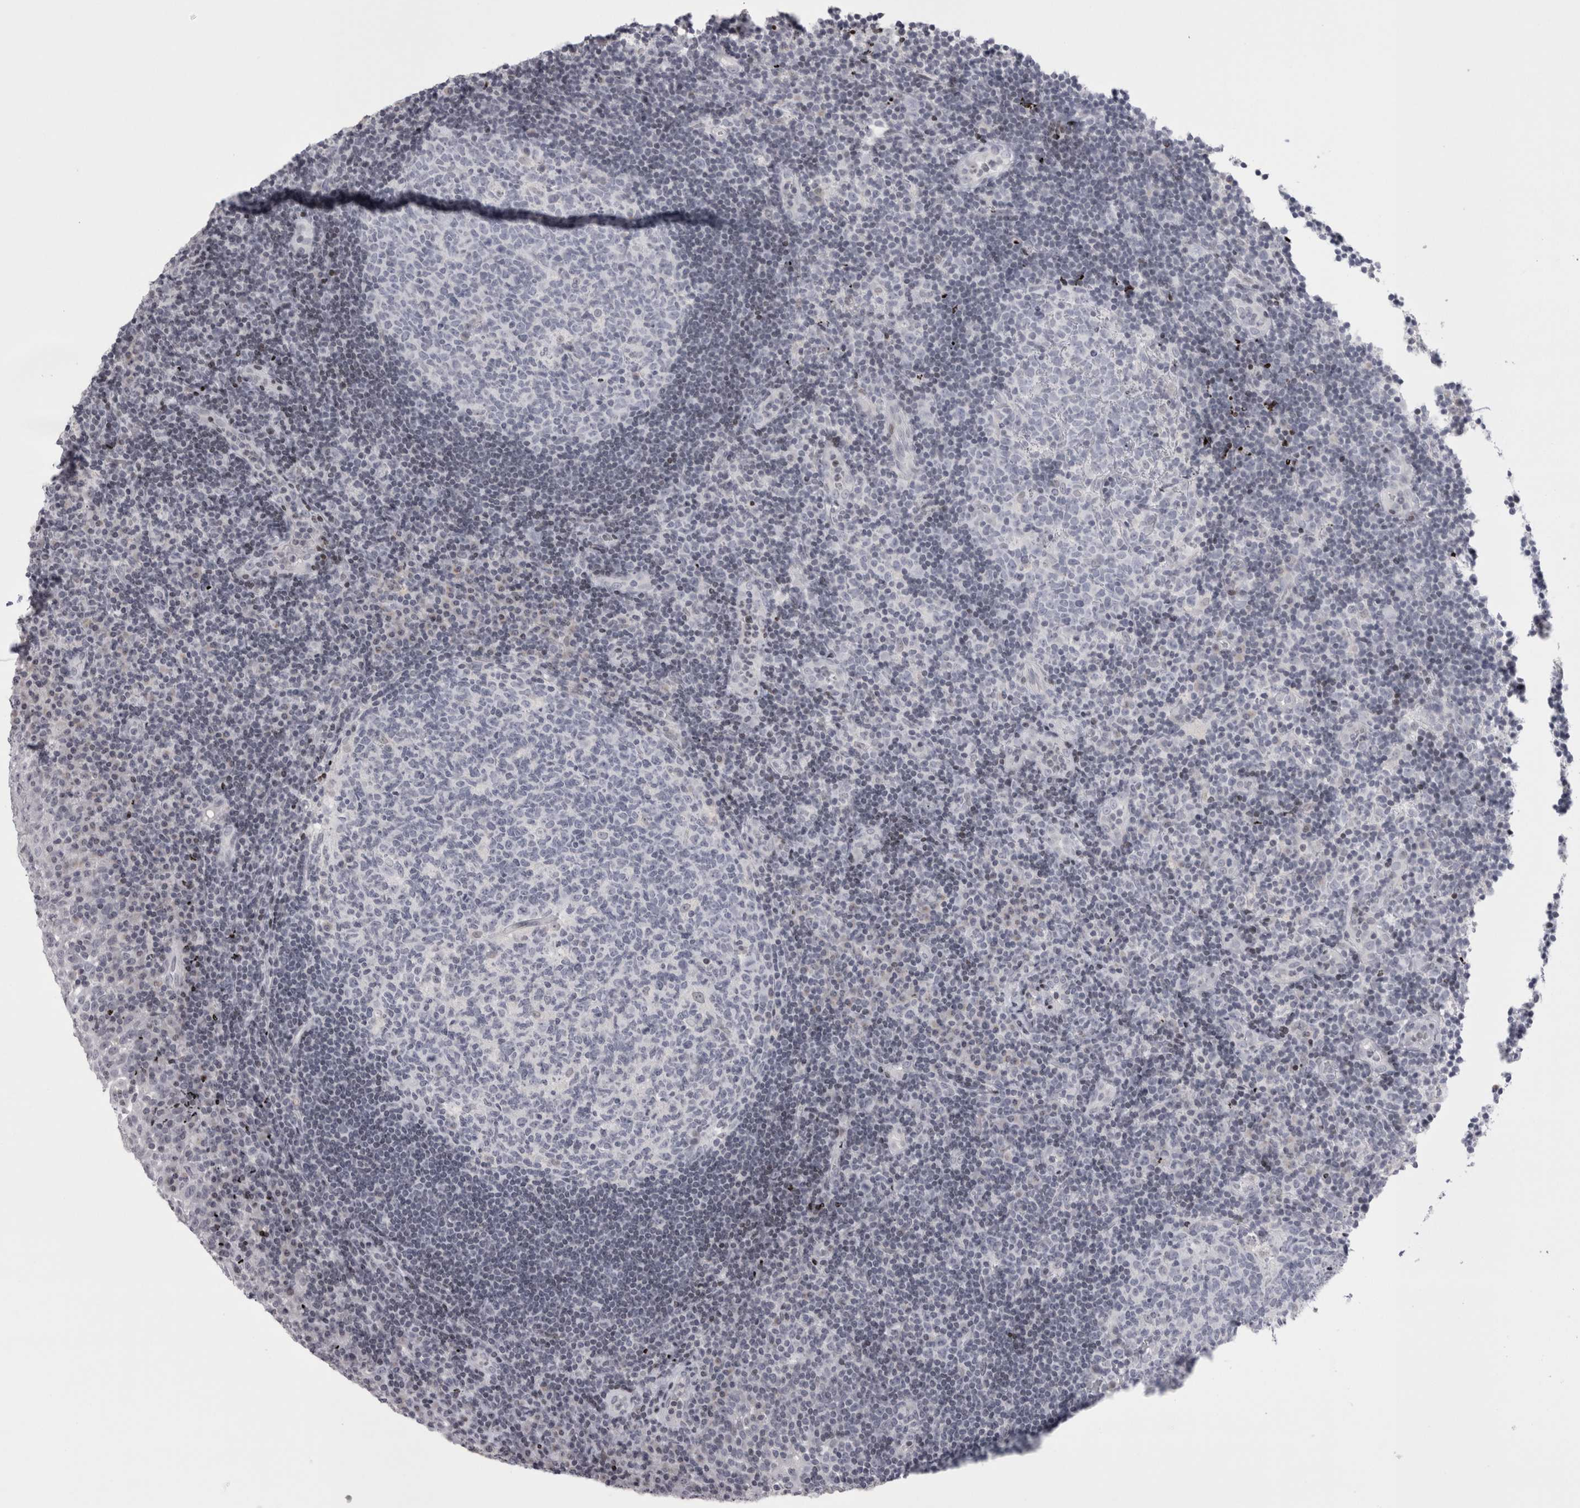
{"staining": {"intensity": "negative", "quantity": "none", "location": "none"}, "tissue": "tonsil", "cell_type": "Germinal center cells", "image_type": "normal", "snomed": [{"axis": "morphology", "description": "Normal tissue, NOS"}, {"axis": "topography", "description": "Tonsil"}], "caption": "Human tonsil stained for a protein using immunohistochemistry (IHC) displays no expression in germinal center cells.", "gene": "FNDC8", "patient": {"sex": "female", "age": 40}}